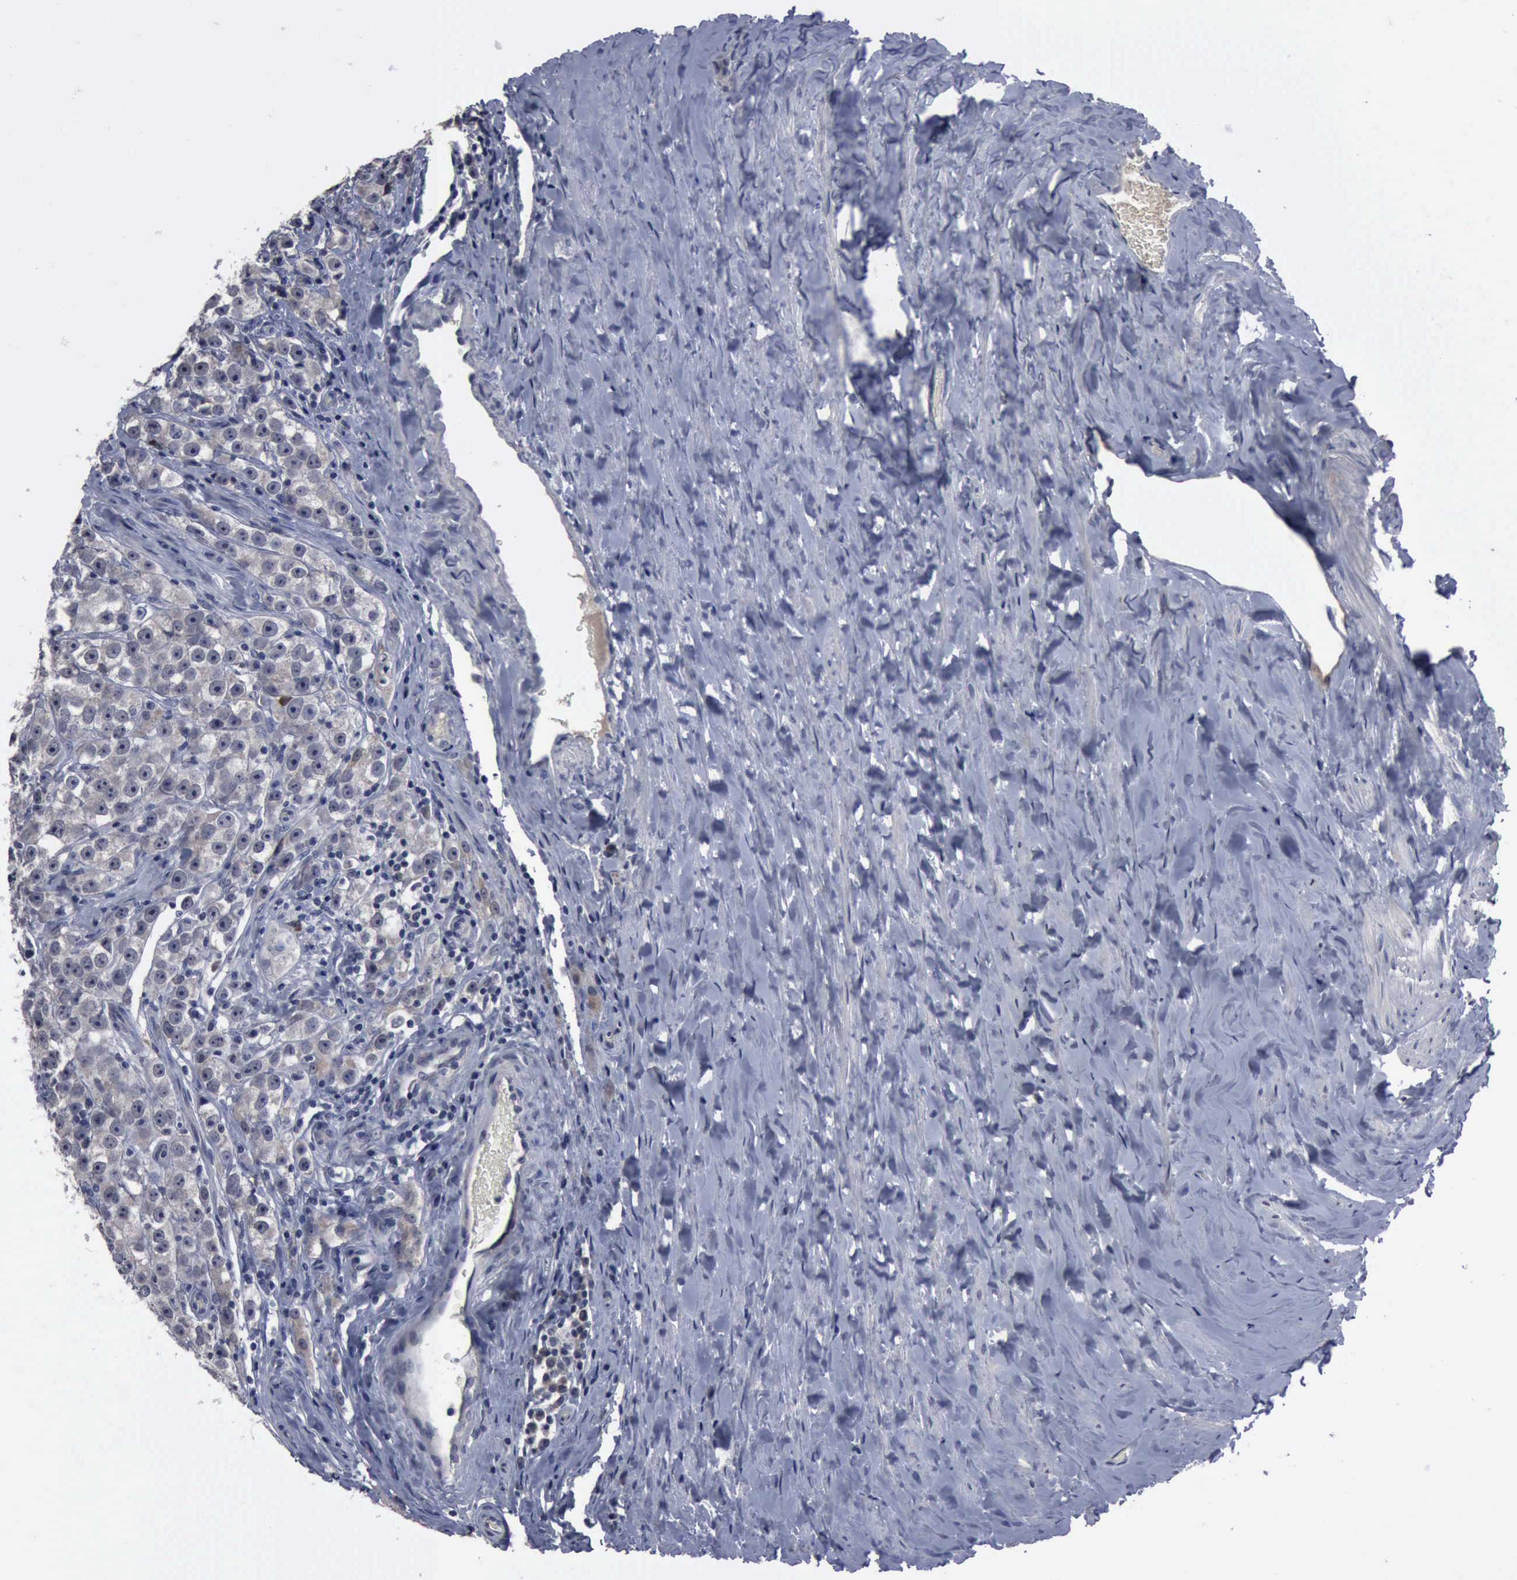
{"staining": {"intensity": "negative", "quantity": "none", "location": "none"}, "tissue": "testis cancer", "cell_type": "Tumor cells", "image_type": "cancer", "snomed": [{"axis": "morphology", "description": "Seminoma, NOS"}, {"axis": "topography", "description": "Testis"}], "caption": "Immunohistochemistry photomicrograph of human testis seminoma stained for a protein (brown), which shows no staining in tumor cells.", "gene": "MYO18B", "patient": {"sex": "male", "age": 32}}